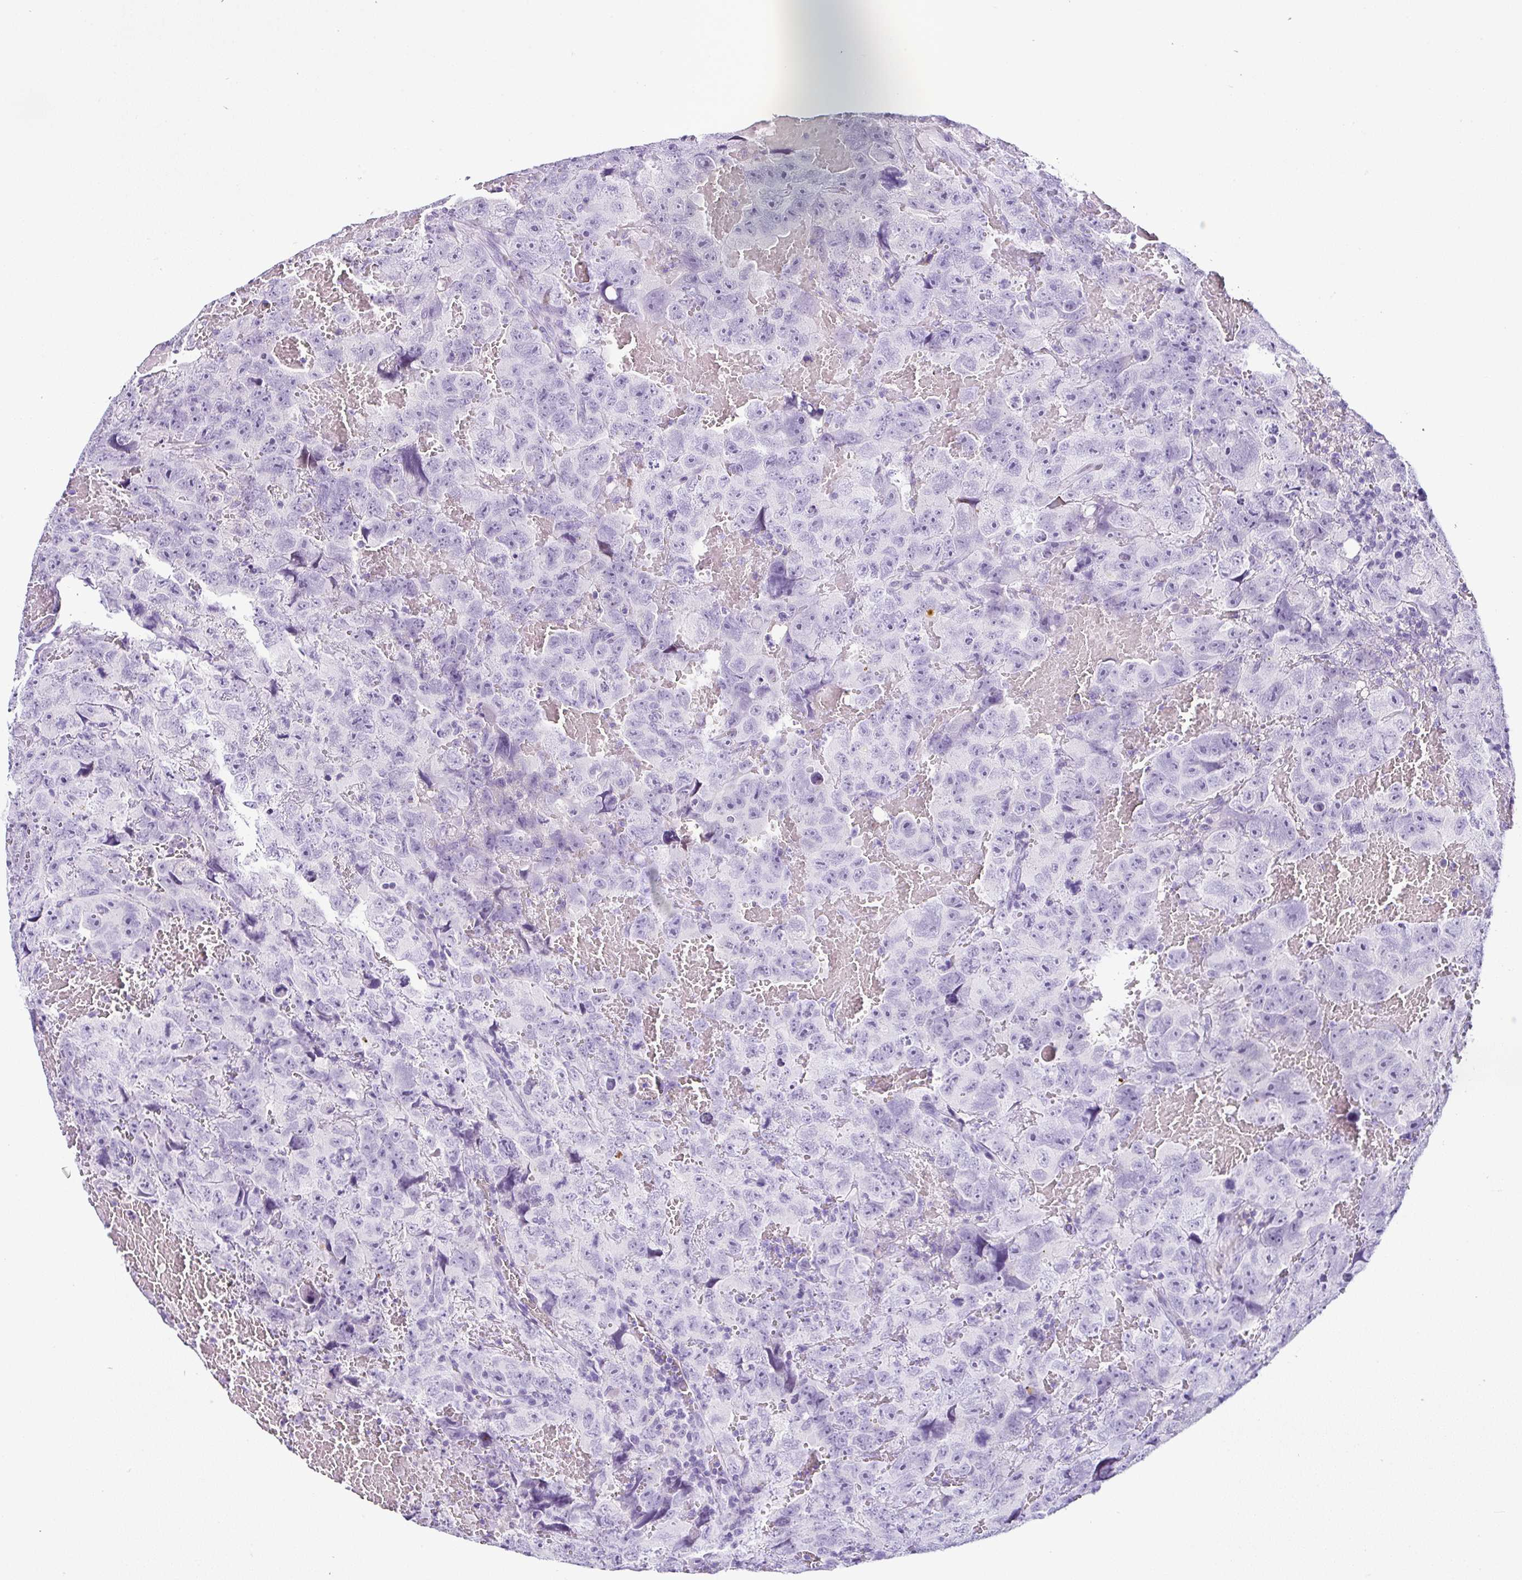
{"staining": {"intensity": "negative", "quantity": "none", "location": "none"}, "tissue": "testis cancer", "cell_type": "Tumor cells", "image_type": "cancer", "snomed": [{"axis": "morphology", "description": "Carcinoma, Embryonal, NOS"}, {"axis": "topography", "description": "Testis"}], "caption": "This is a micrograph of IHC staining of testis cancer, which shows no positivity in tumor cells.", "gene": "SERPINB3", "patient": {"sex": "male", "age": 45}}